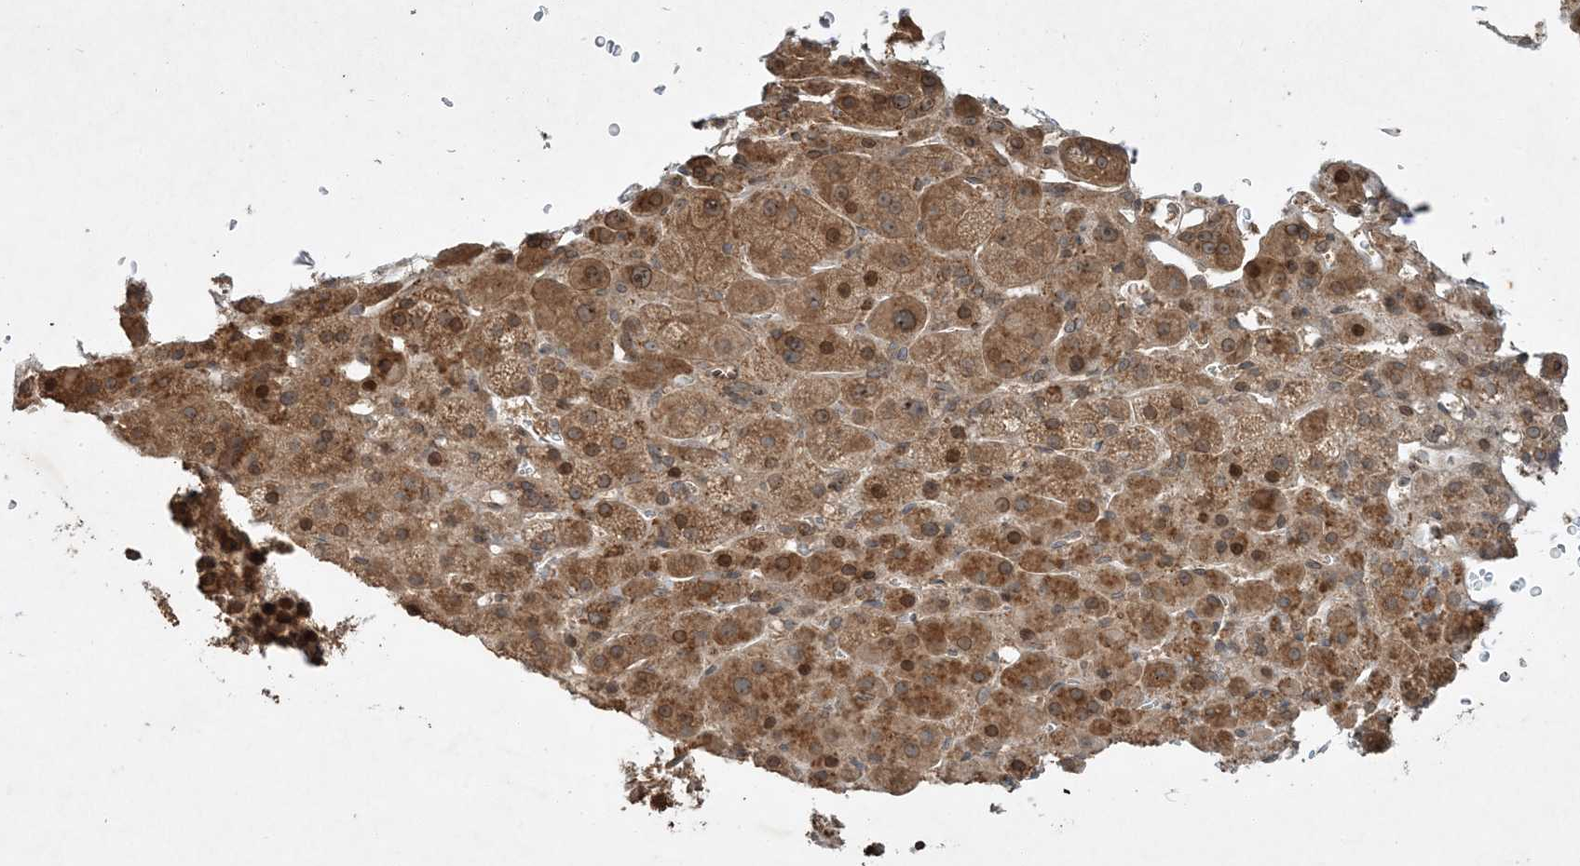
{"staining": {"intensity": "moderate", "quantity": ">75%", "location": "cytoplasmic/membranous"}, "tissue": "adrenal gland", "cell_type": "Glandular cells", "image_type": "normal", "snomed": [{"axis": "morphology", "description": "Normal tissue, NOS"}, {"axis": "topography", "description": "Adrenal gland"}], "caption": "Immunohistochemistry of benign adrenal gland demonstrates medium levels of moderate cytoplasmic/membranous staining in about >75% of glandular cells.", "gene": "COMMD8", "patient": {"sex": "female", "age": 57}}